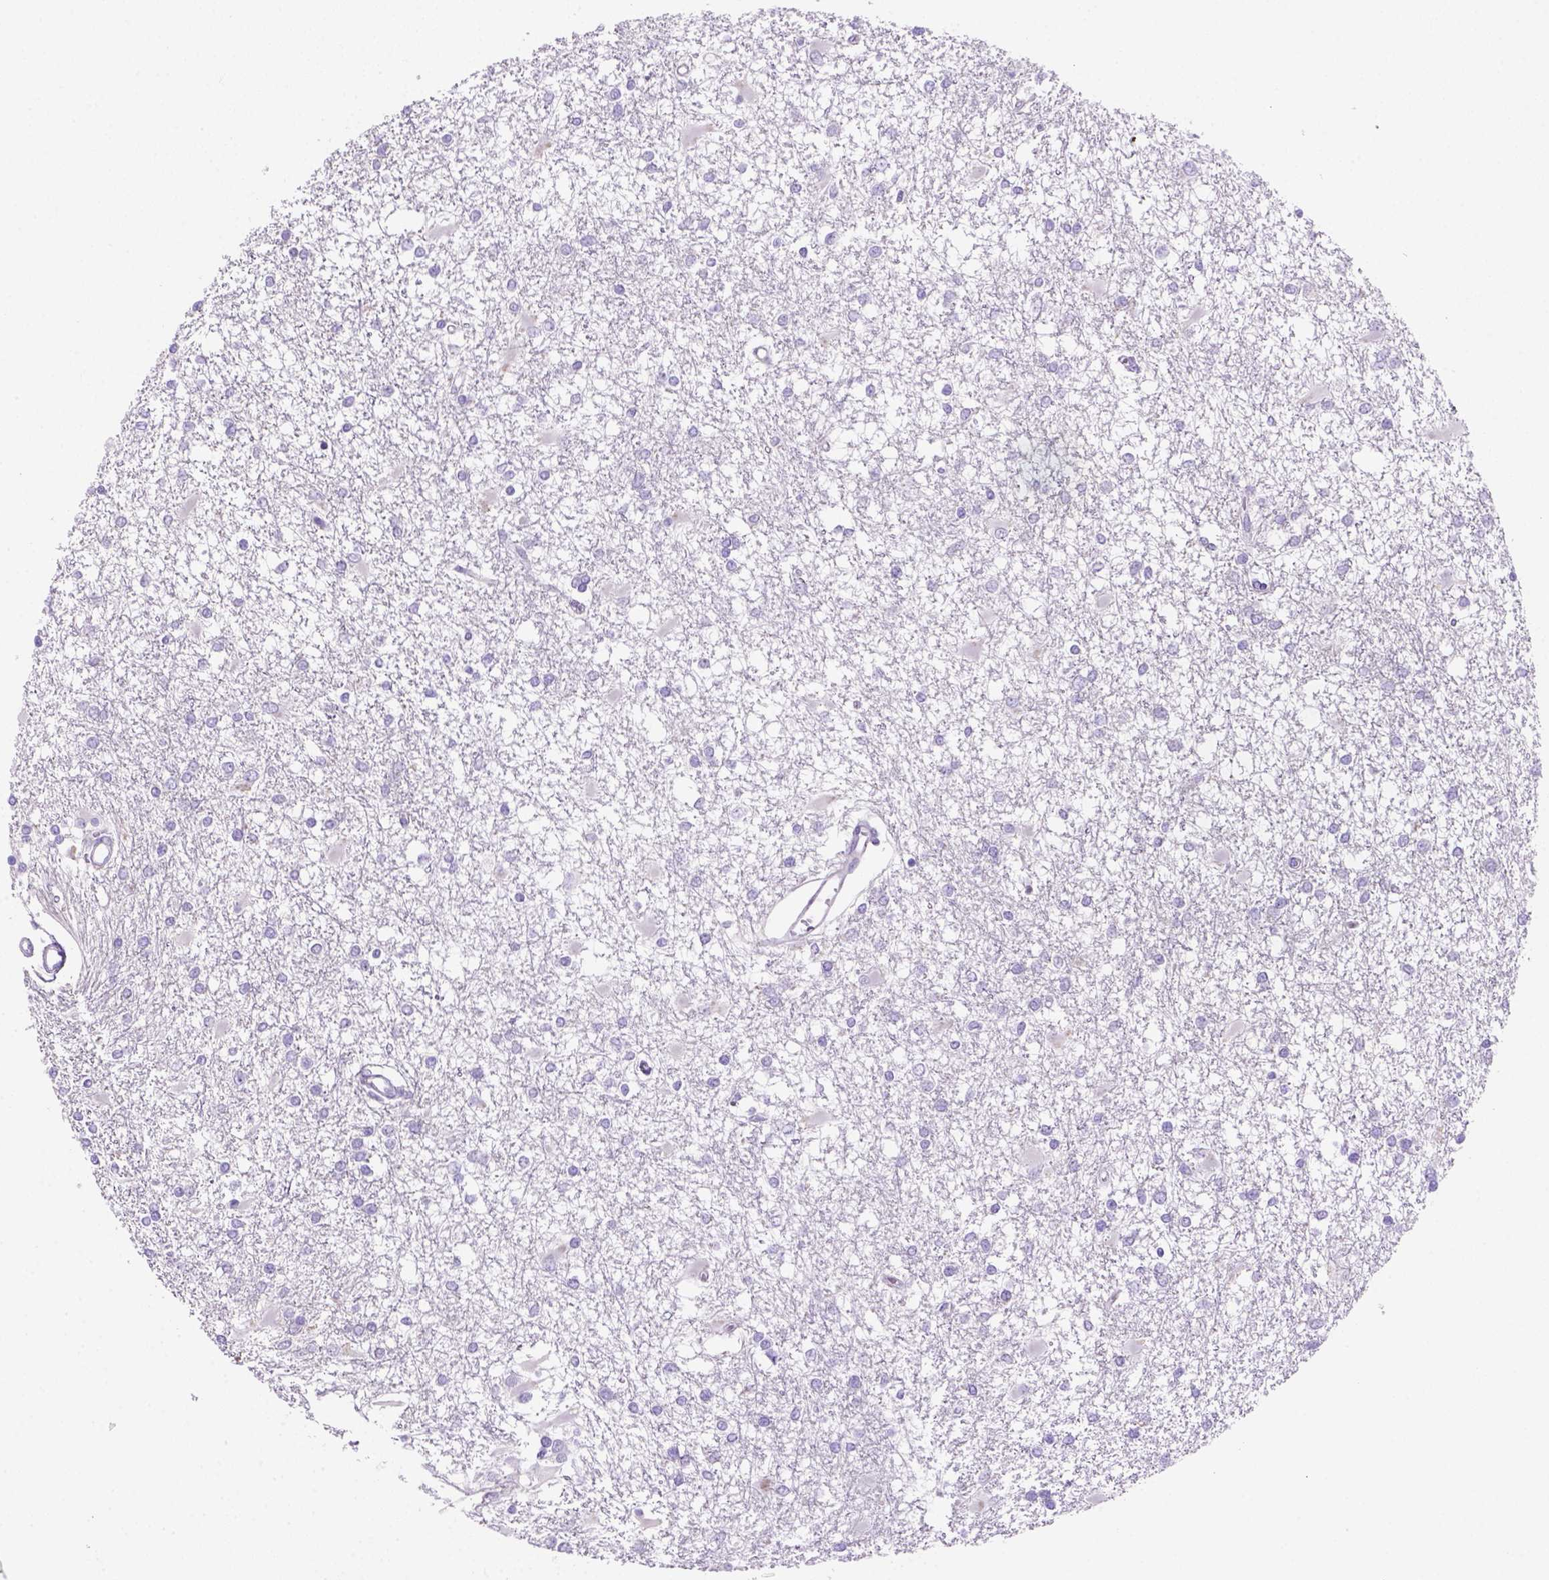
{"staining": {"intensity": "negative", "quantity": "none", "location": "none"}, "tissue": "glioma", "cell_type": "Tumor cells", "image_type": "cancer", "snomed": [{"axis": "morphology", "description": "Glioma, malignant, High grade"}, {"axis": "topography", "description": "Cerebral cortex"}], "caption": "Micrograph shows no significant protein expression in tumor cells of glioma.", "gene": "SIRPD", "patient": {"sex": "male", "age": 79}}